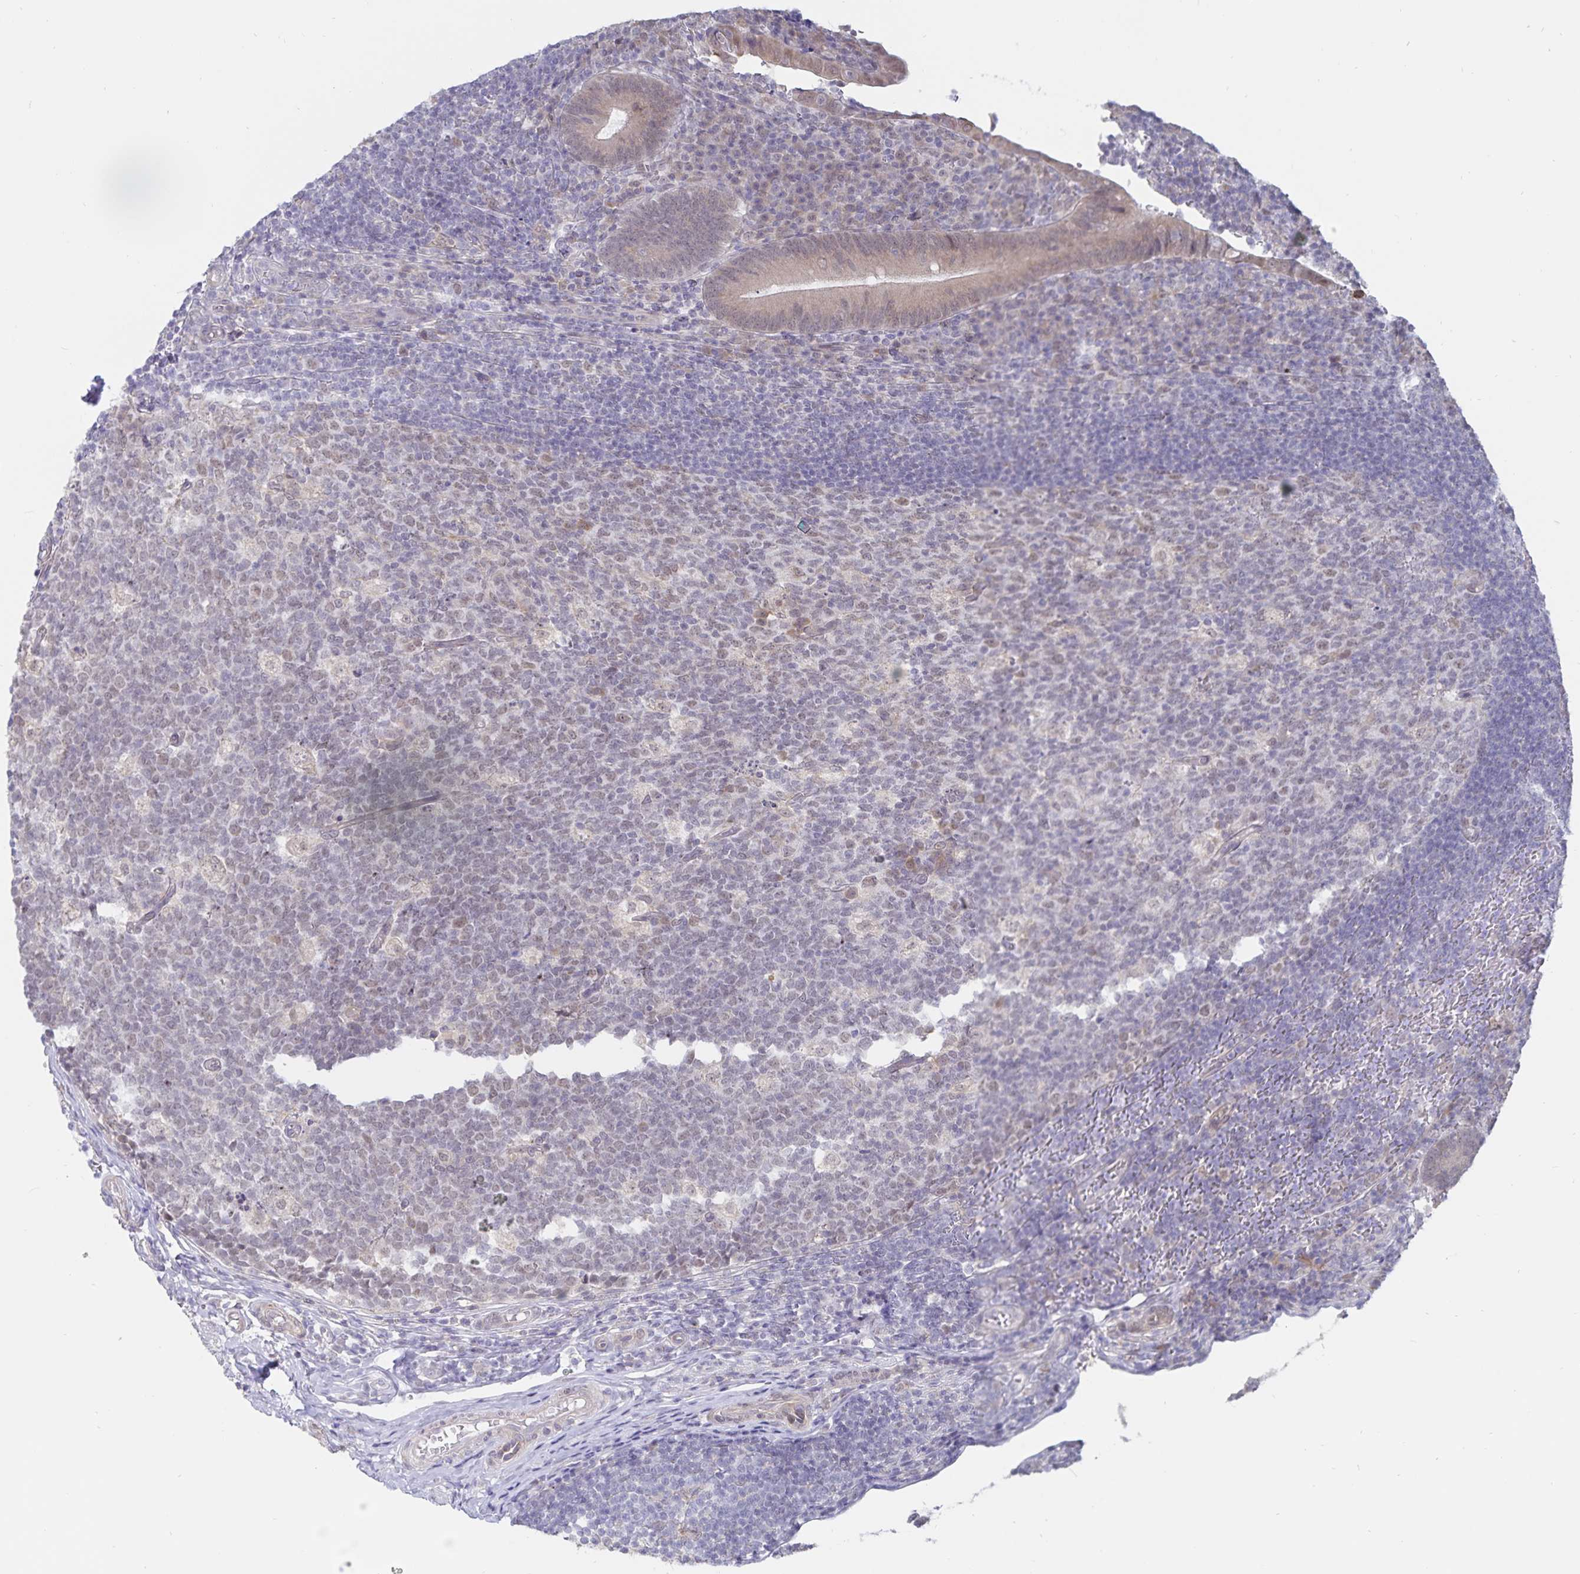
{"staining": {"intensity": "weak", "quantity": ">75%", "location": "cytoplasmic/membranous"}, "tissue": "appendix", "cell_type": "Glandular cells", "image_type": "normal", "snomed": [{"axis": "morphology", "description": "Normal tissue, NOS"}, {"axis": "topography", "description": "Appendix"}], "caption": "Human appendix stained with a brown dye demonstrates weak cytoplasmic/membranous positive staining in about >75% of glandular cells.", "gene": "ATP2A2", "patient": {"sex": "male", "age": 18}}